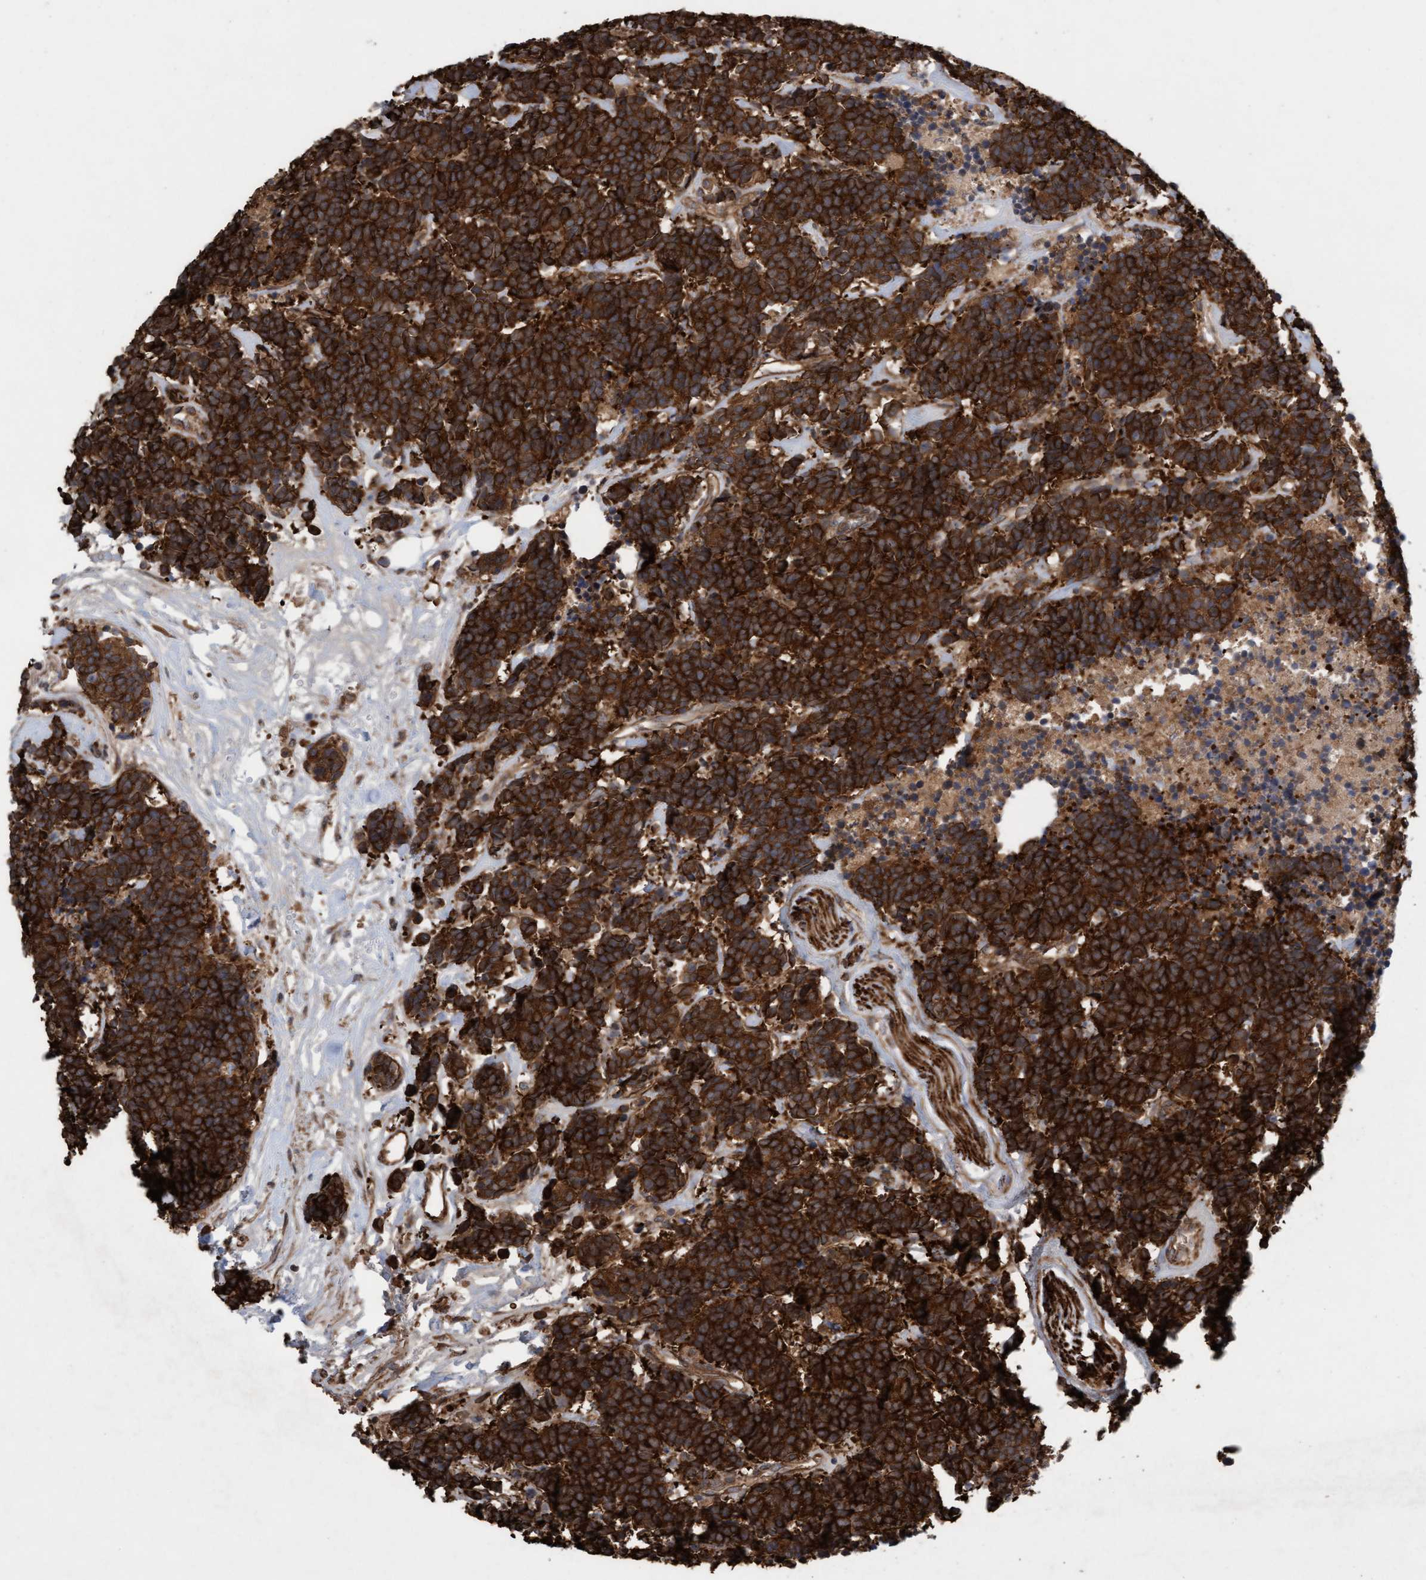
{"staining": {"intensity": "strong", "quantity": ">75%", "location": "cytoplasmic/membranous"}, "tissue": "carcinoid", "cell_type": "Tumor cells", "image_type": "cancer", "snomed": [{"axis": "morphology", "description": "Carcinoma, NOS"}, {"axis": "morphology", "description": "Carcinoid, malignant, NOS"}, {"axis": "topography", "description": "Urinary bladder"}], "caption": "The micrograph demonstrates immunohistochemical staining of carcinoid. There is strong cytoplasmic/membranous staining is seen in approximately >75% of tumor cells. (Brightfield microscopy of DAB IHC at high magnification).", "gene": "CDC42EP4", "patient": {"sex": "male", "age": 57}}